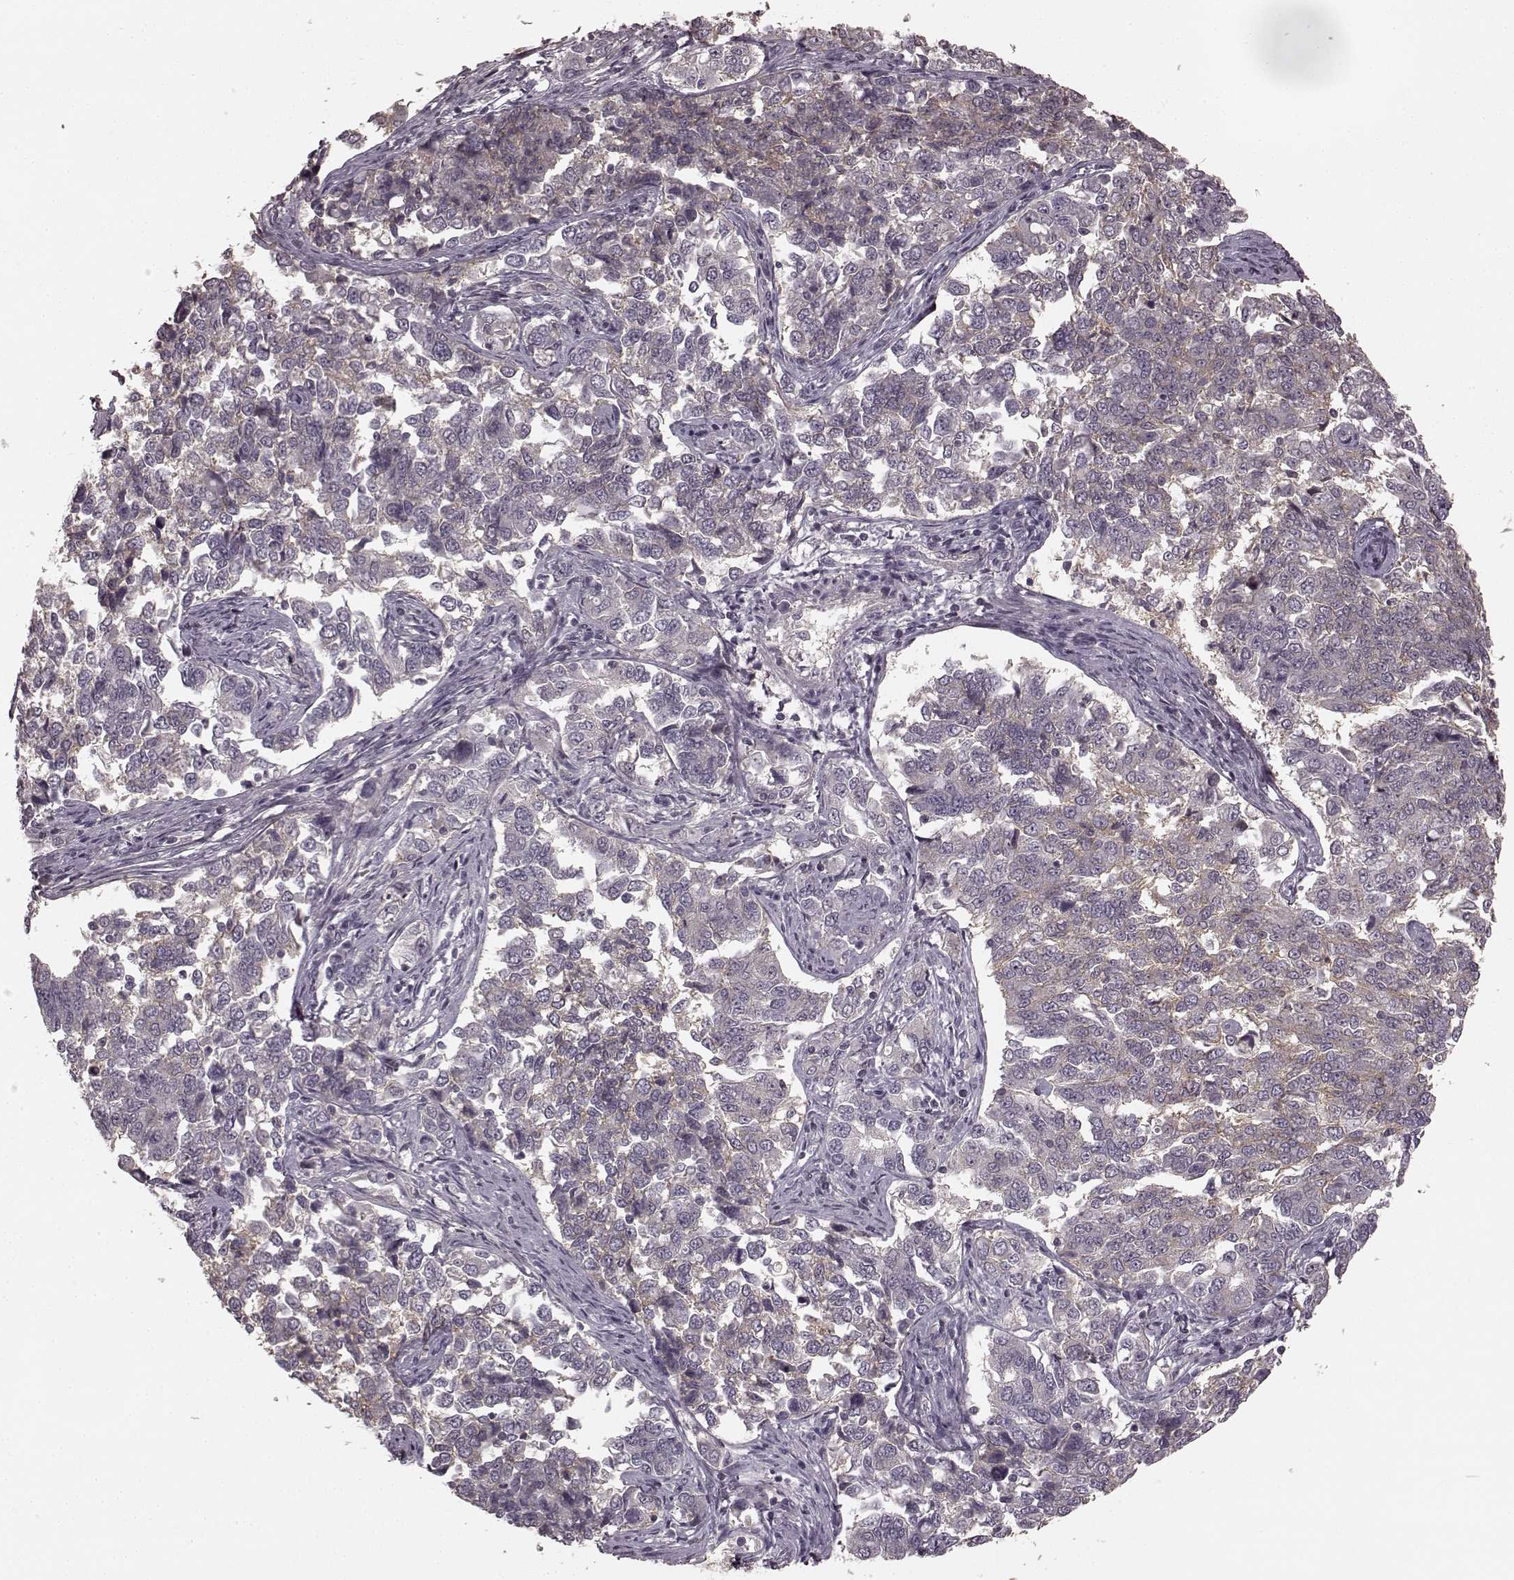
{"staining": {"intensity": "weak", "quantity": "<25%", "location": "cytoplasmic/membranous"}, "tissue": "endometrial cancer", "cell_type": "Tumor cells", "image_type": "cancer", "snomed": [{"axis": "morphology", "description": "Adenocarcinoma, NOS"}, {"axis": "topography", "description": "Endometrium"}], "caption": "This photomicrograph is of endometrial adenocarcinoma stained with immunohistochemistry (IHC) to label a protein in brown with the nuclei are counter-stained blue. There is no expression in tumor cells. The staining is performed using DAB (3,3'-diaminobenzidine) brown chromogen with nuclei counter-stained in using hematoxylin.", "gene": "PRKCE", "patient": {"sex": "female", "age": 43}}